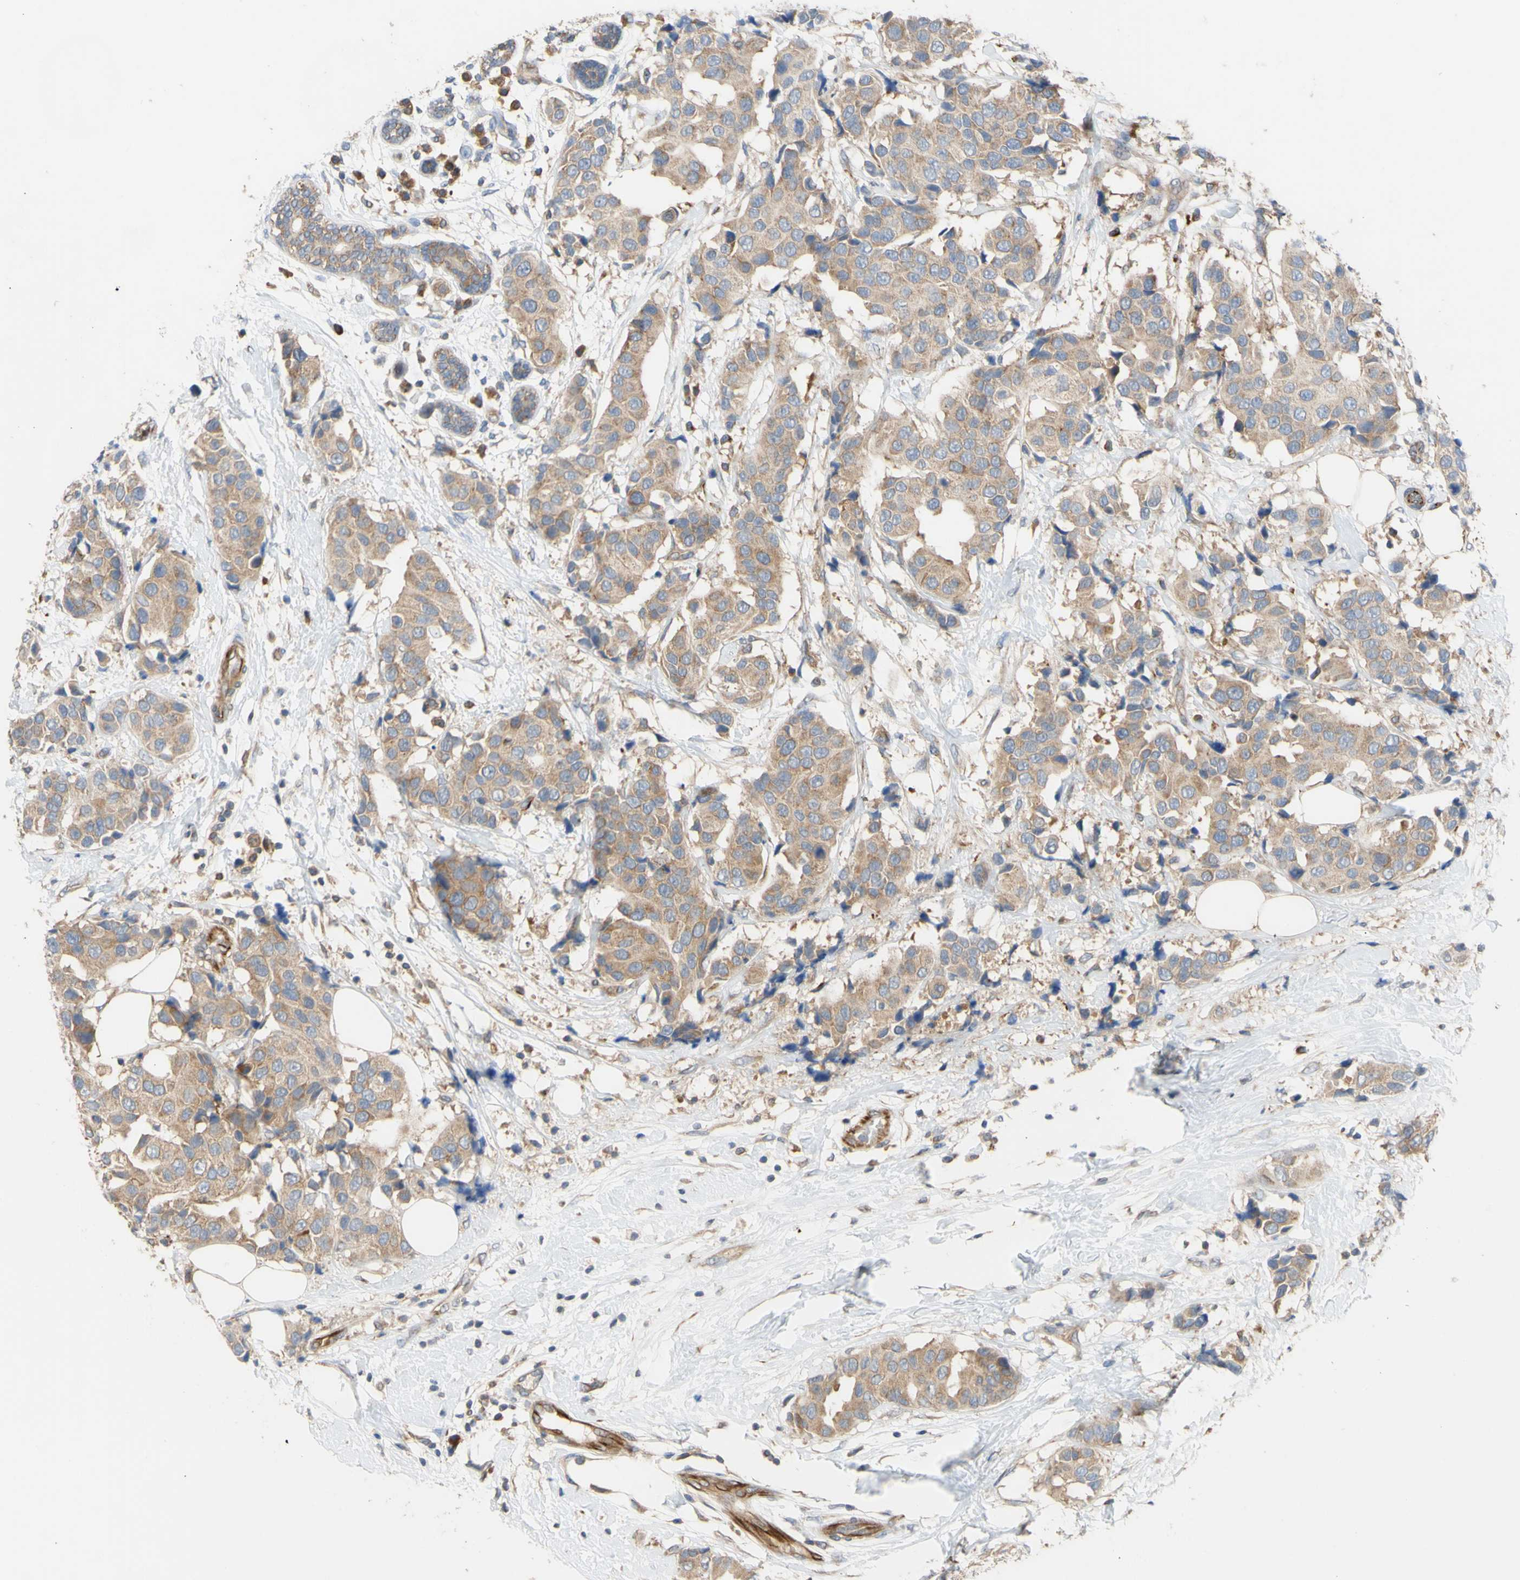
{"staining": {"intensity": "moderate", "quantity": ">75%", "location": "cytoplasmic/membranous"}, "tissue": "breast cancer", "cell_type": "Tumor cells", "image_type": "cancer", "snomed": [{"axis": "morphology", "description": "Normal tissue, NOS"}, {"axis": "morphology", "description": "Duct carcinoma"}, {"axis": "topography", "description": "Breast"}], "caption": "Infiltrating ductal carcinoma (breast) stained with immunohistochemistry reveals moderate cytoplasmic/membranous positivity in approximately >75% of tumor cells.", "gene": "EIF2S3", "patient": {"sex": "female", "age": 39}}